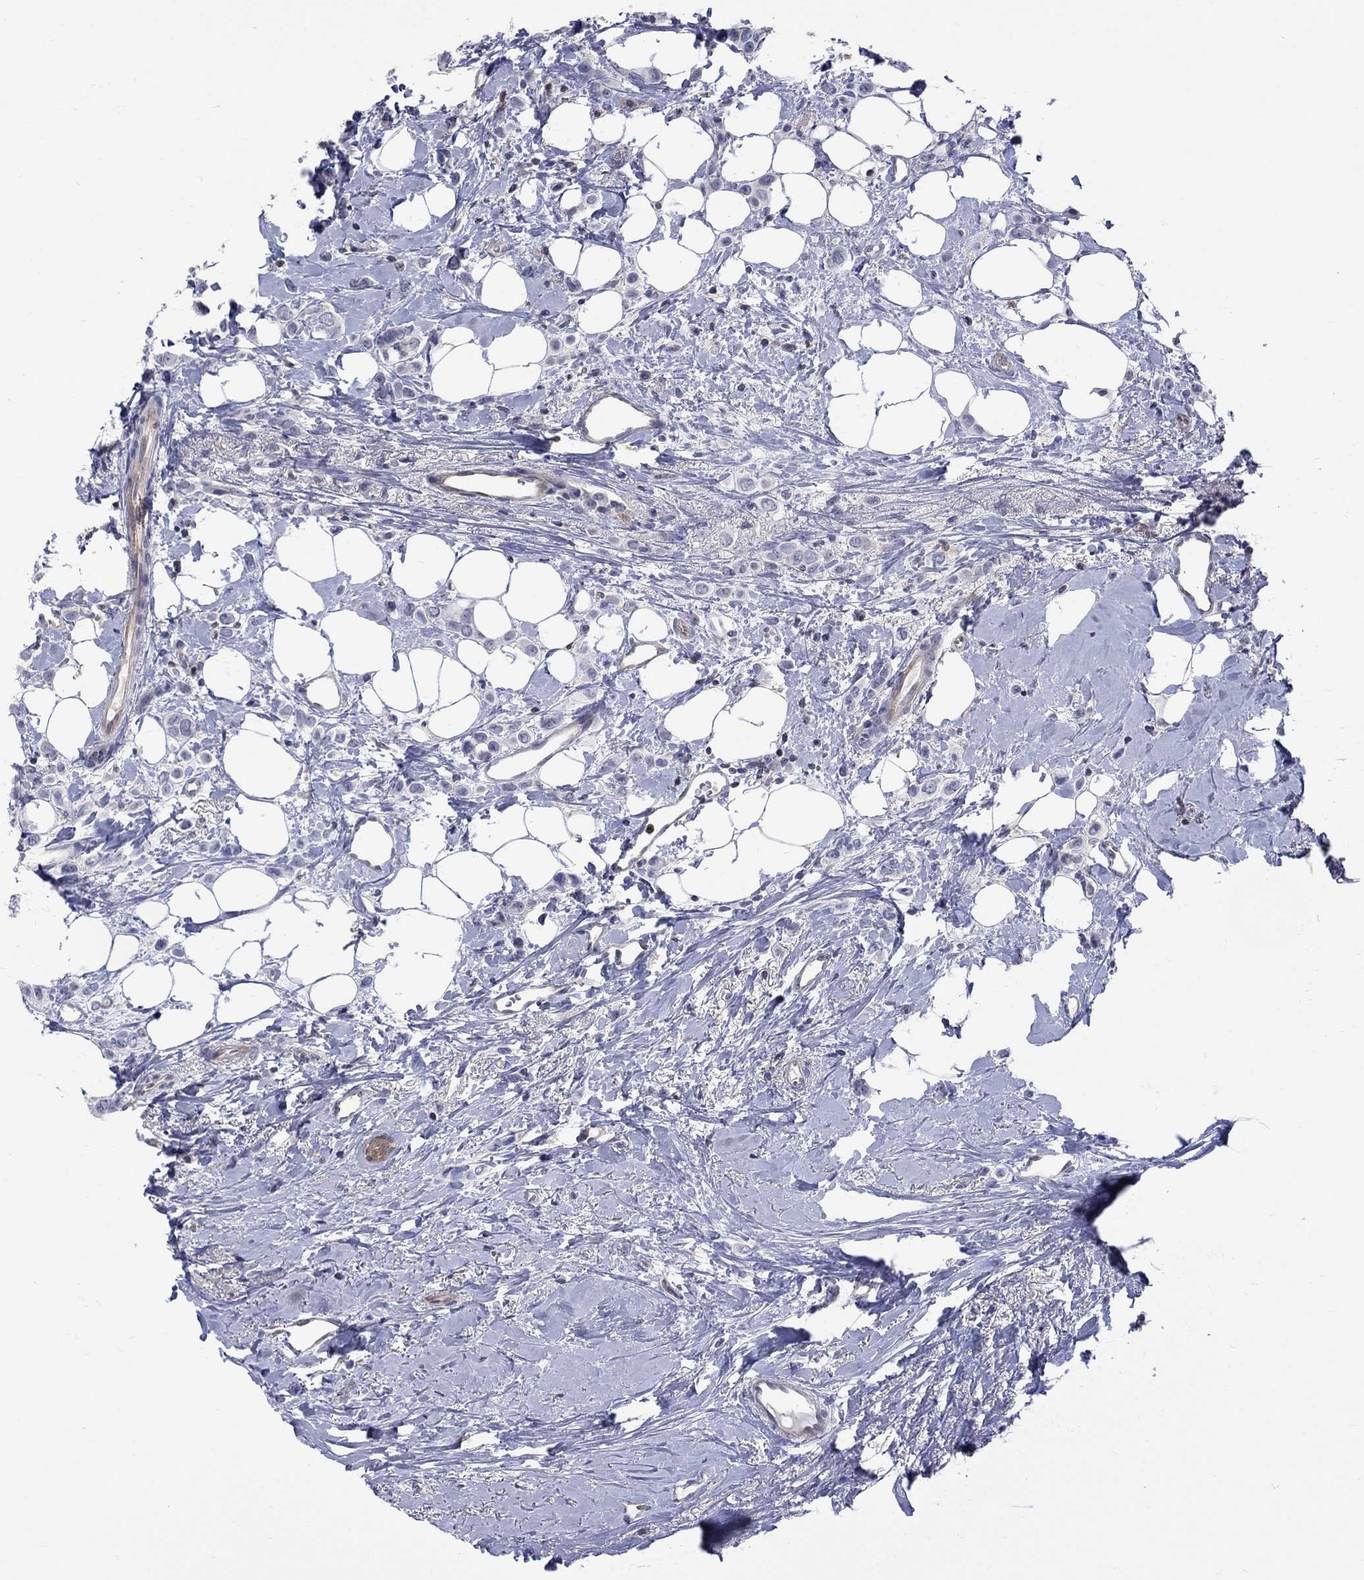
{"staining": {"intensity": "negative", "quantity": "none", "location": "none"}, "tissue": "breast cancer", "cell_type": "Tumor cells", "image_type": "cancer", "snomed": [{"axis": "morphology", "description": "Lobular carcinoma"}, {"axis": "topography", "description": "Breast"}], "caption": "An image of human lobular carcinoma (breast) is negative for staining in tumor cells.", "gene": "HKDC1", "patient": {"sex": "female", "age": 66}}